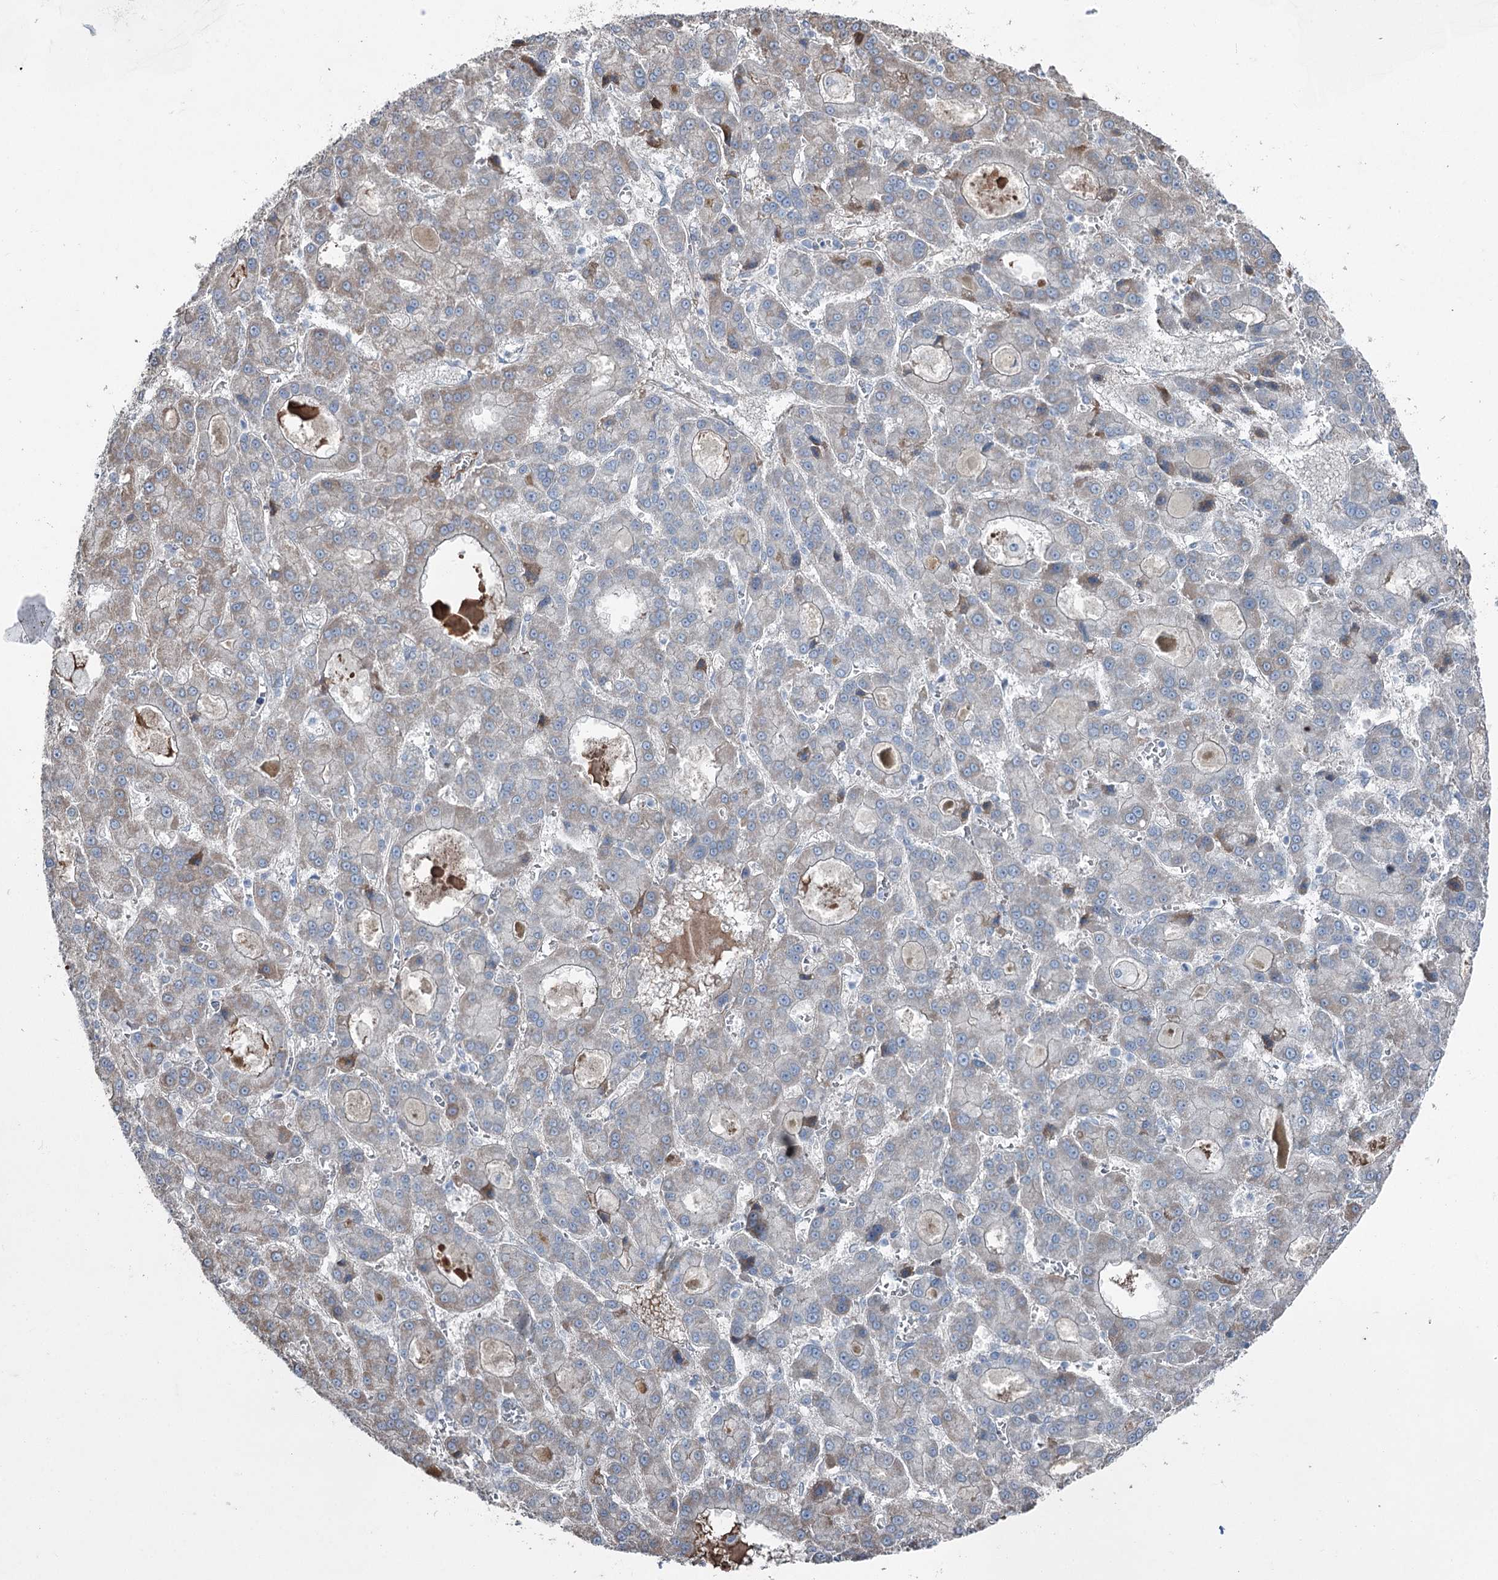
{"staining": {"intensity": "moderate", "quantity": "<25%", "location": "cytoplasmic/membranous"}, "tissue": "liver cancer", "cell_type": "Tumor cells", "image_type": "cancer", "snomed": [{"axis": "morphology", "description": "Carcinoma, Hepatocellular, NOS"}, {"axis": "topography", "description": "Liver"}], "caption": "Protein expression analysis of human hepatocellular carcinoma (liver) reveals moderate cytoplasmic/membranous expression in approximately <25% of tumor cells.", "gene": "FAM120B", "patient": {"sex": "male", "age": 70}}